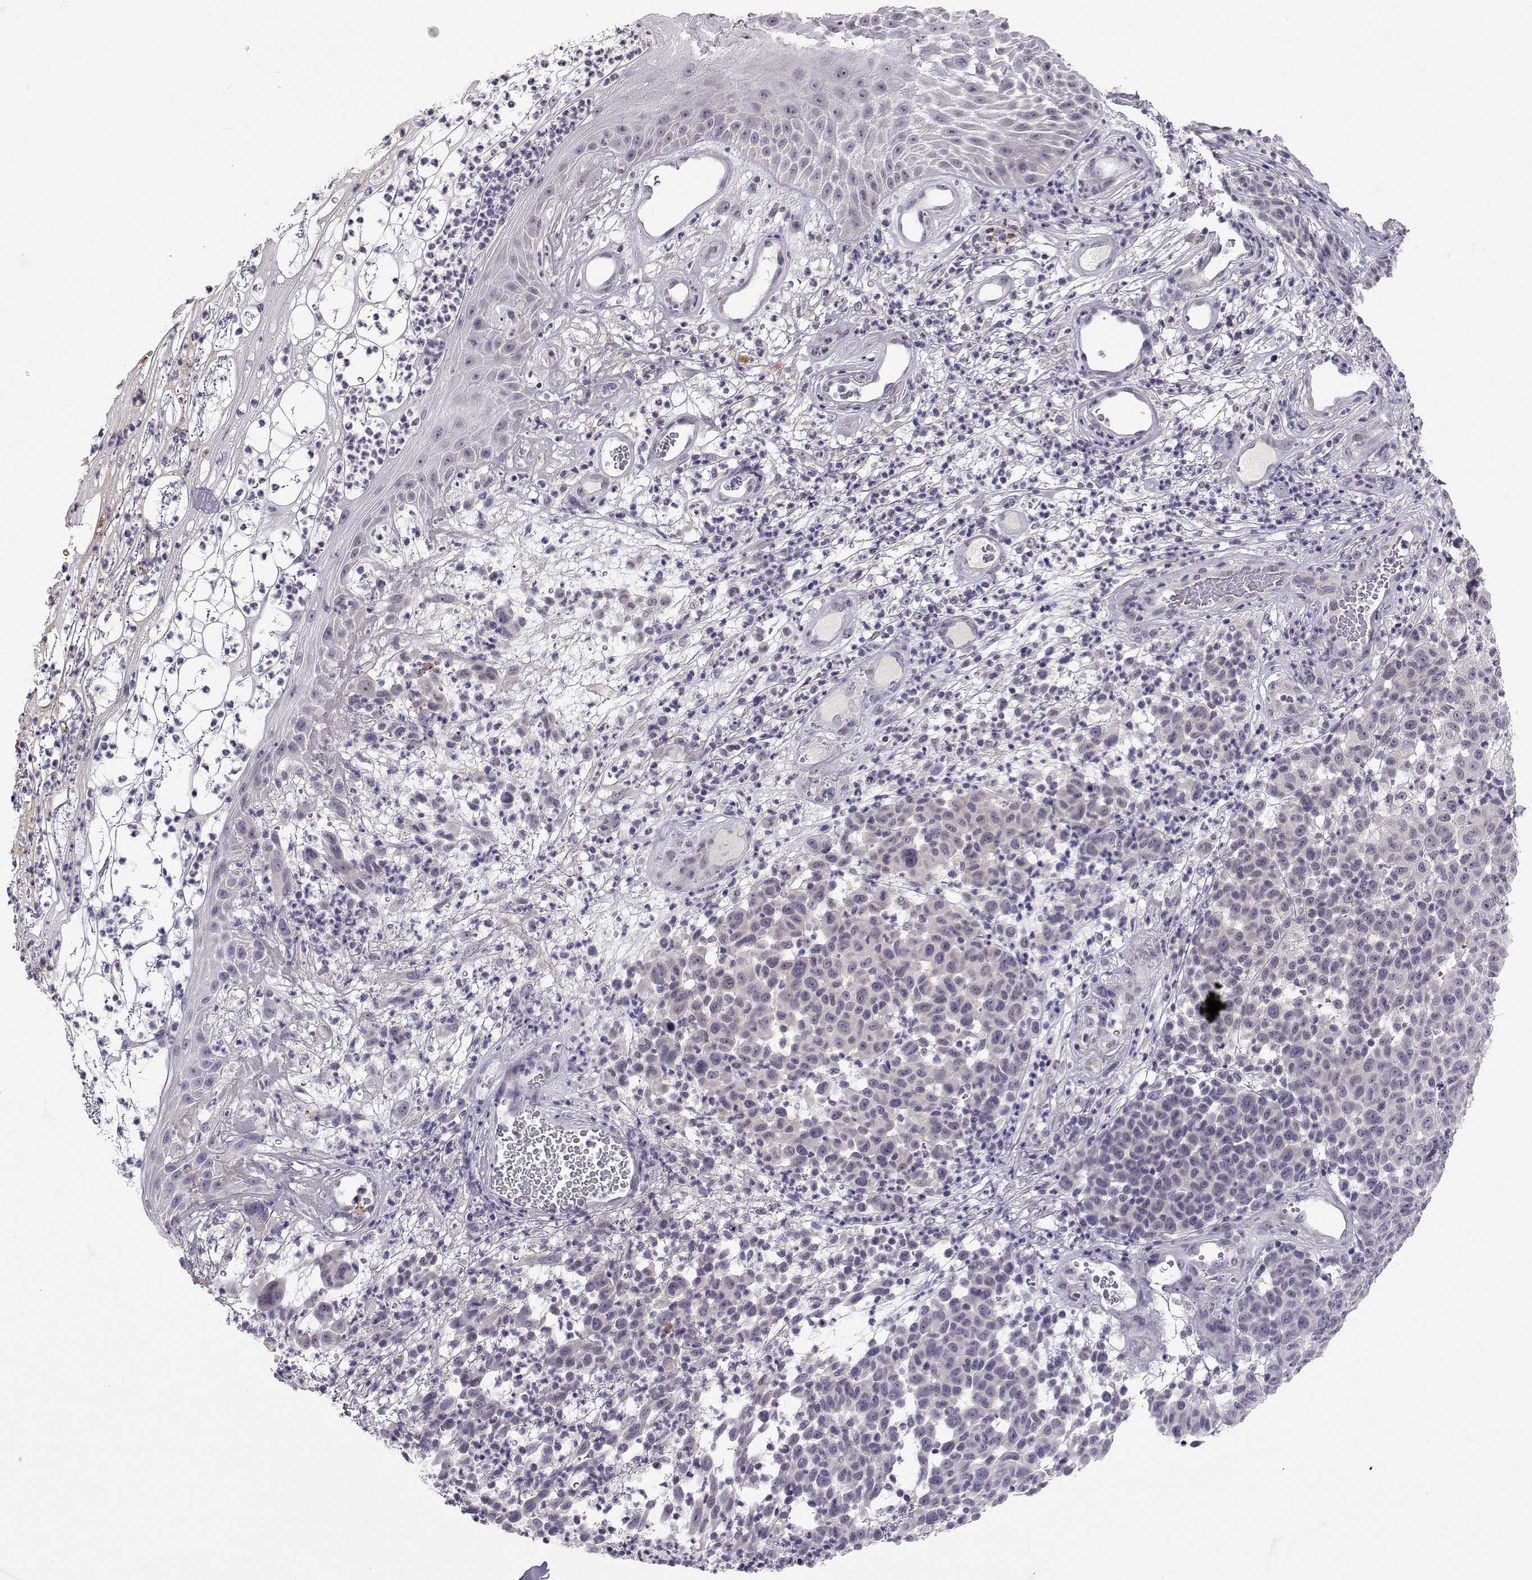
{"staining": {"intensity": "negative", "quantity": "none", "location": "none"}, "tissue": "melanoma", "cell_type": "Tumor cells", "image_type": "cancer", "snomed": [{"axis": "morphology", "description": "Malignant melanoma, NOS"}, {"axis": "topography", "description": "Skin"}], "caption": "Protein analysis of melanoma displays no significant positivity in tumor cells.", "gene": "SLC6A3", "patient": {"sex": "male", "age": 59}}